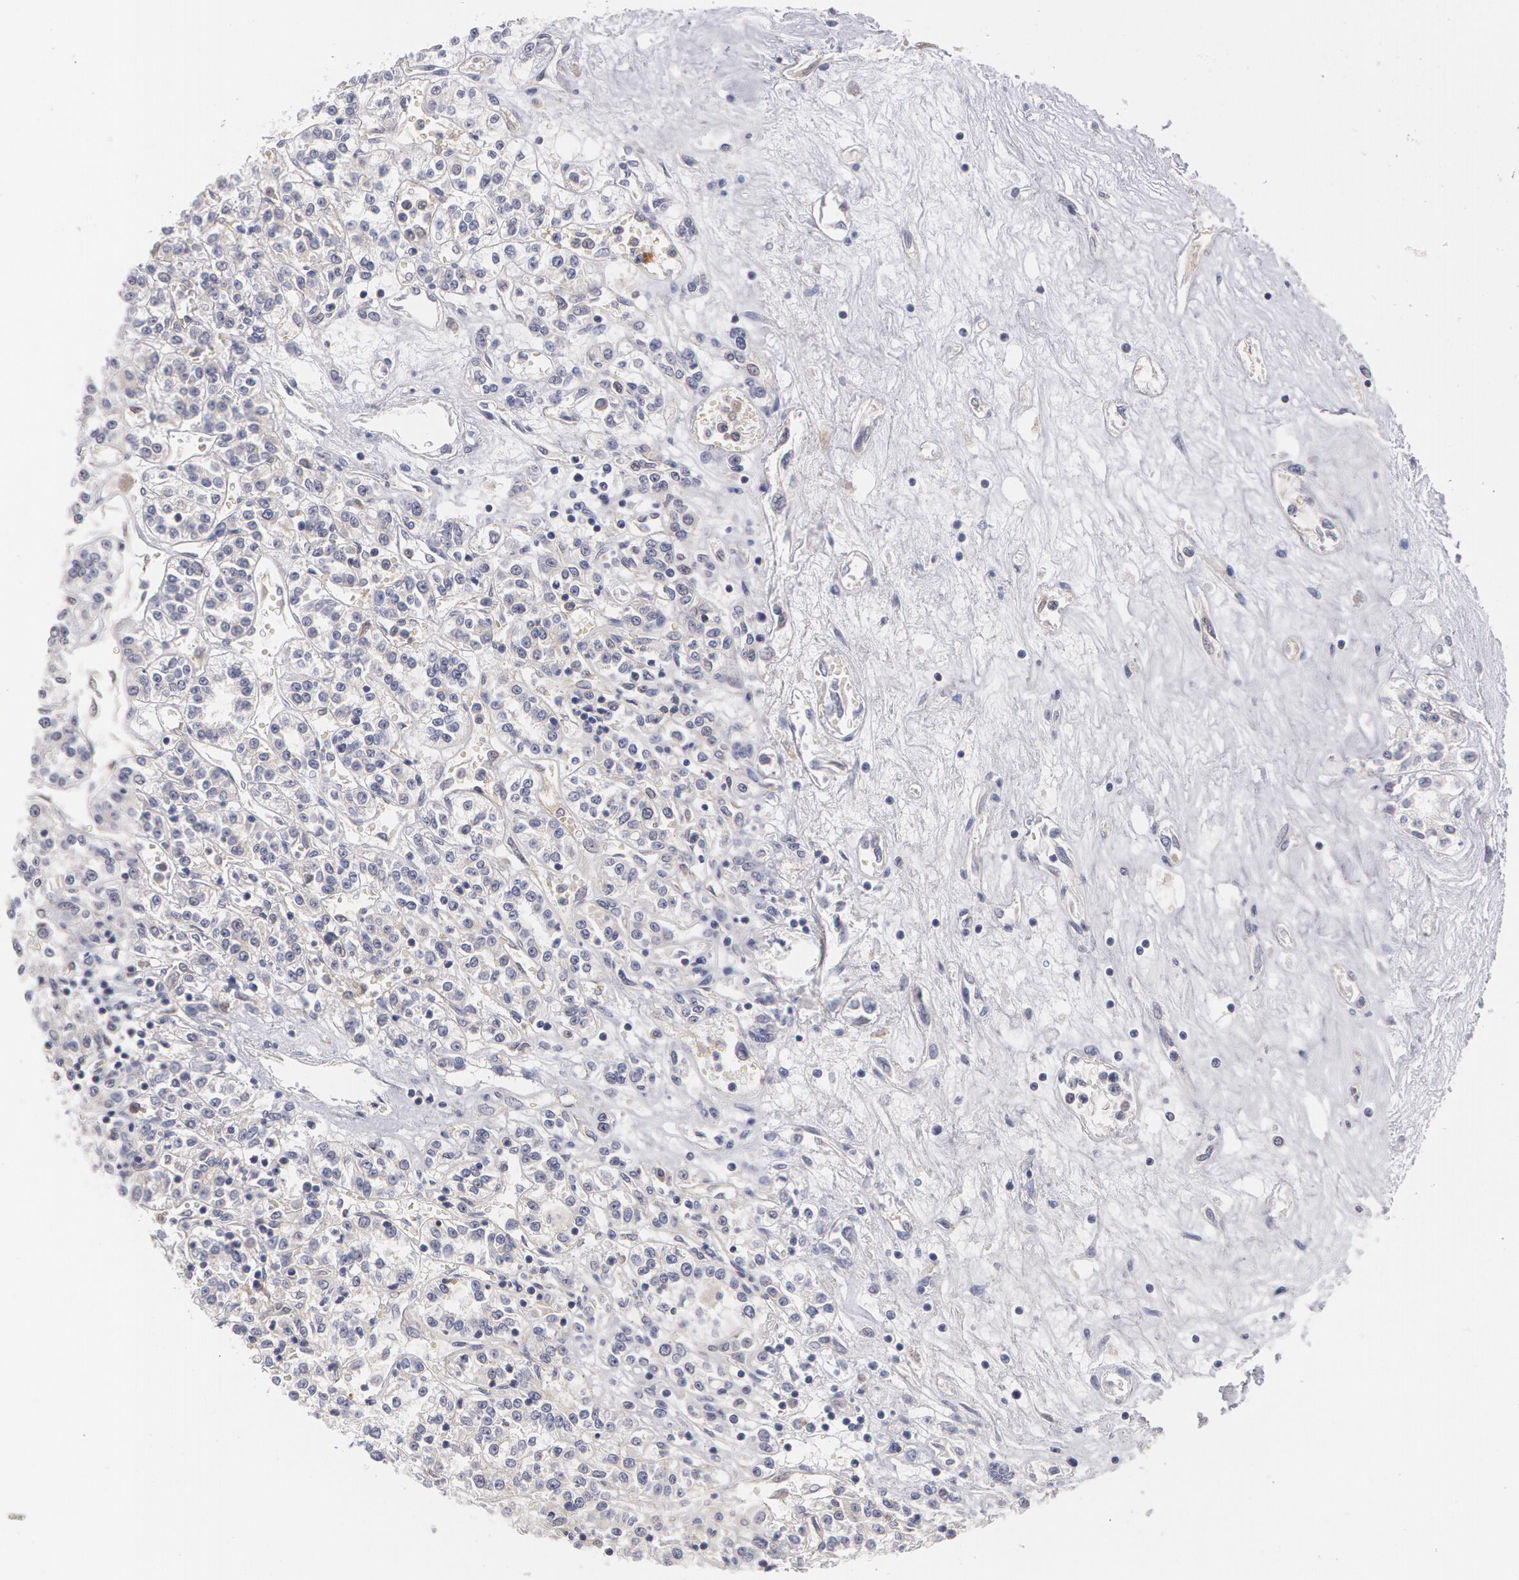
{"staining": {"intensity": "negative", "quantity": "none", "location": "none"}, "tissue": "renal cancer", "cell_type": "Tumor cells", "image_type": "cancer", "snomed": [{"axis": "morphology", "description": "Adenocarcinoma, NOS"}, {"axis": "topography", "description": "Kidney"}], "caption": "High magnification brightfield microscopy of renal adenocarcinoma stained with DAB (brown) and counterstained with hematoxylin (blue): tumor cells show no significant positivity. (Stains: DAB (3,3'-diaminobenzidine) immunohistochemistry (IHC) with hematoxylin counter stain, Microscopy: brightfield microscopy at high magnification).", "gene": "TXNRD1", "patient": {"sex": "female", "age": 76}}